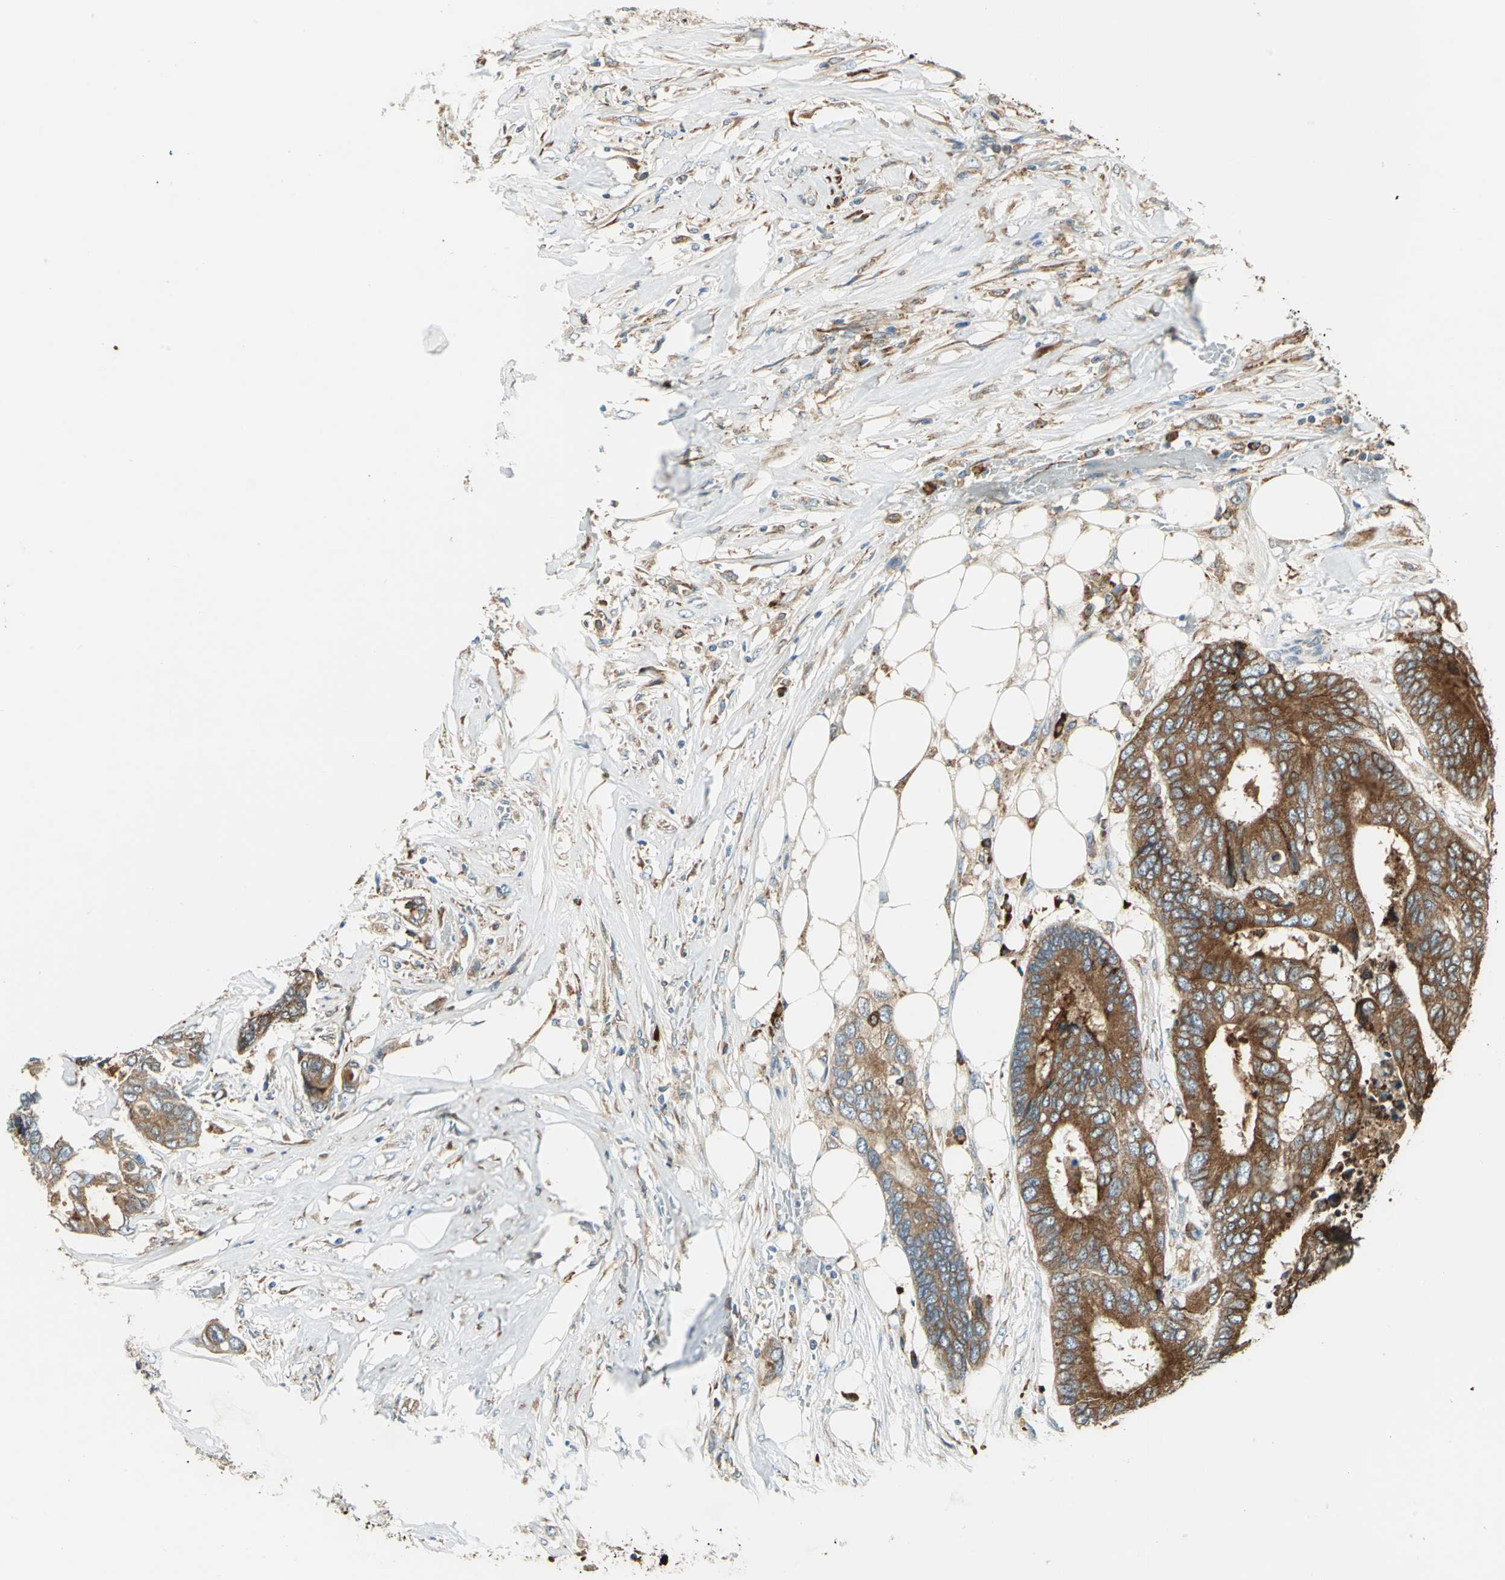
{"staining": {"intensity": "moderate", "quantity": ">75%", "location": "cytoplasmic/membranous"}, "tissue": "colorectal cancer", "cell_type": "Tumor cells", "image_type": "cancer", "snomed": [{"axis": "morphology", "description": "Adenocarcinoma, NOS"}, {"axis": "topography", "description": "Rectum"}], "caption": "This is a micrograph of immunohistochemistry (IHC) staining of colorectal adenocarcinoma, which shows moderate expression in the cytoplasmic/membranous of tumor cells.", "gene": "PDIA4", "patient": {"sex": "male", "age": 55}}